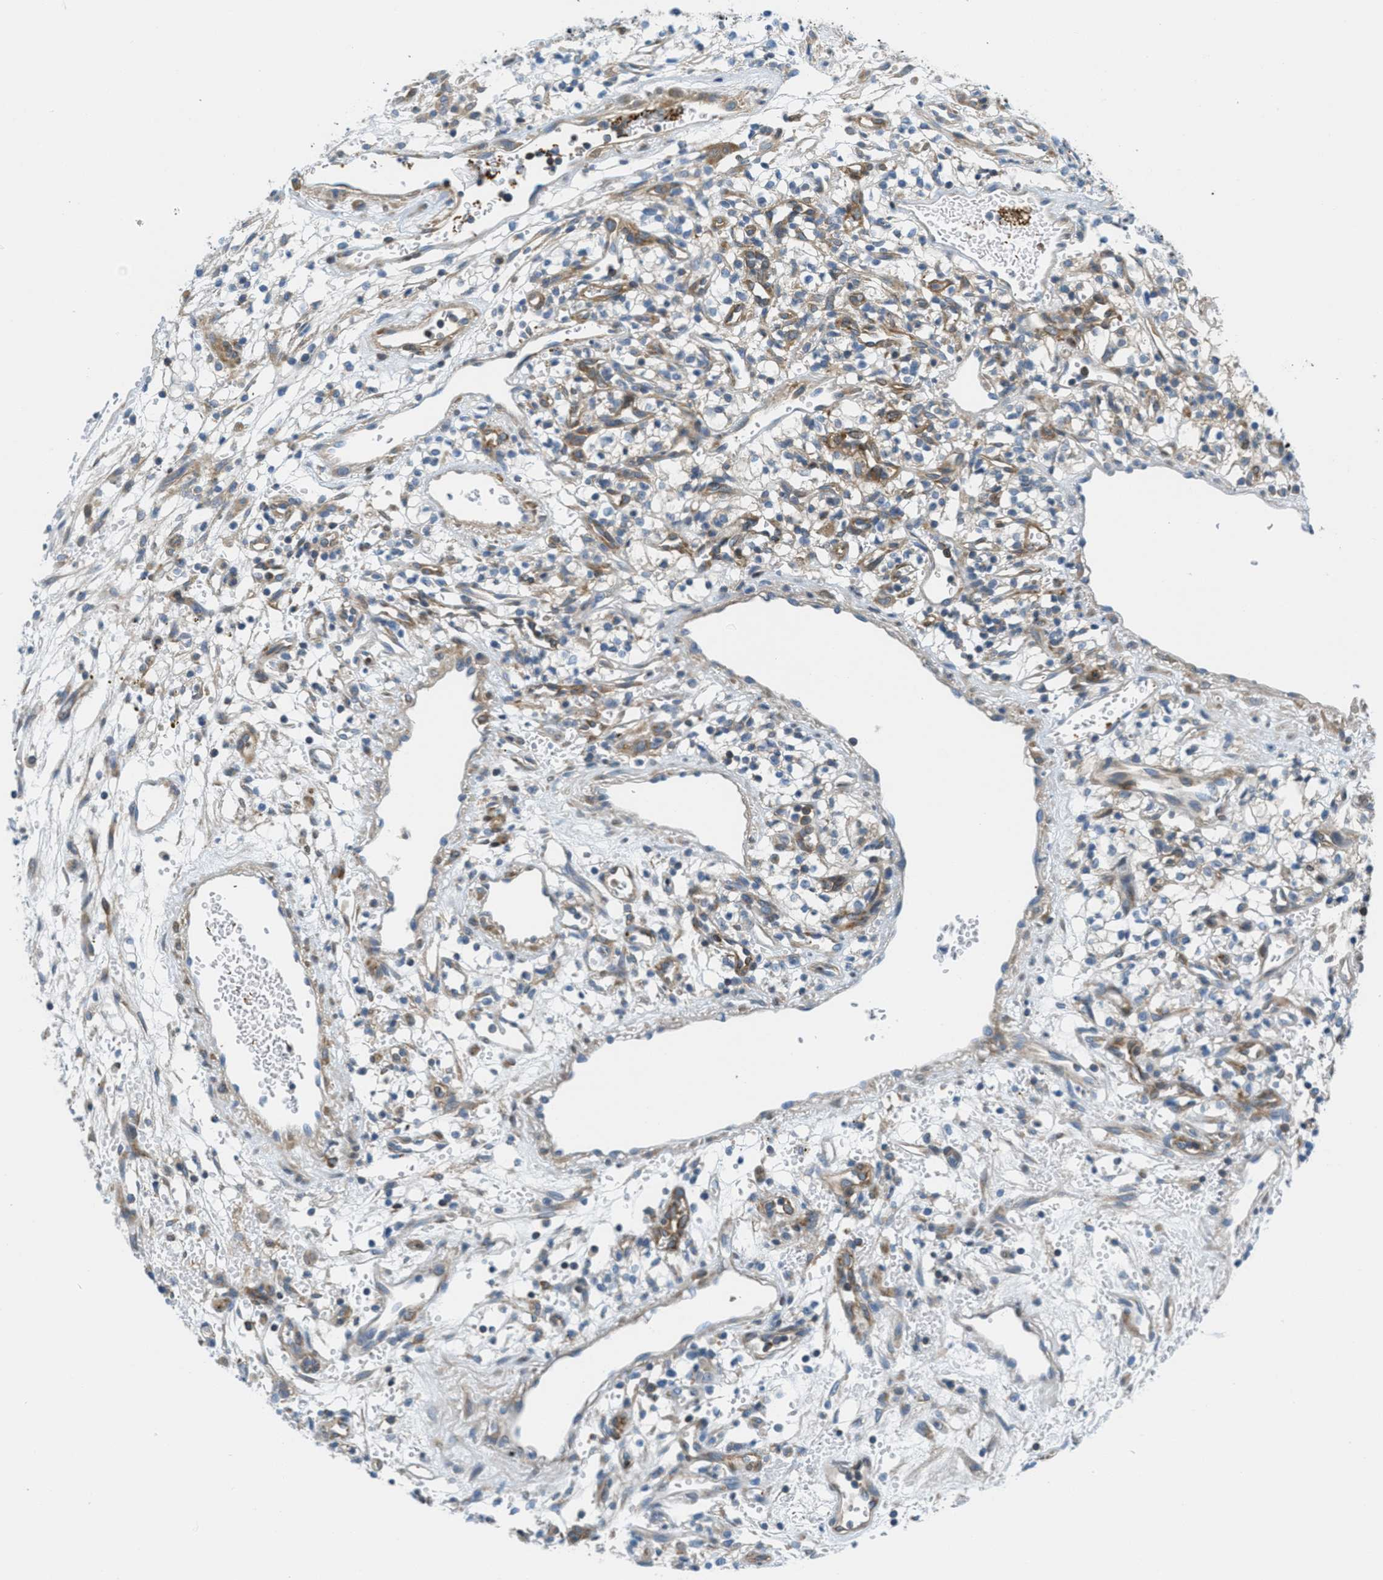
{"staining": {"intensity": "weak", "quantity": "<25%", "location": "cytoplasmic/membranous"}, "tissue": "renal cancer", "cell_type": "Tumor cells", "image_type": "cancer", "snomed": [{"axis": "morphology", "description": "Adenocarcinoma, NOS"}, {"axis": "topography", "description": "Kidney"}], "caption": "A high-resolution photomicrograph shows immunohistochemistry staining of renal adenocarcinoma, which shows no significant positivity in tumor cells.", "gene": "MAPRE2", "patient": {"sex": "male", "age": 59}}